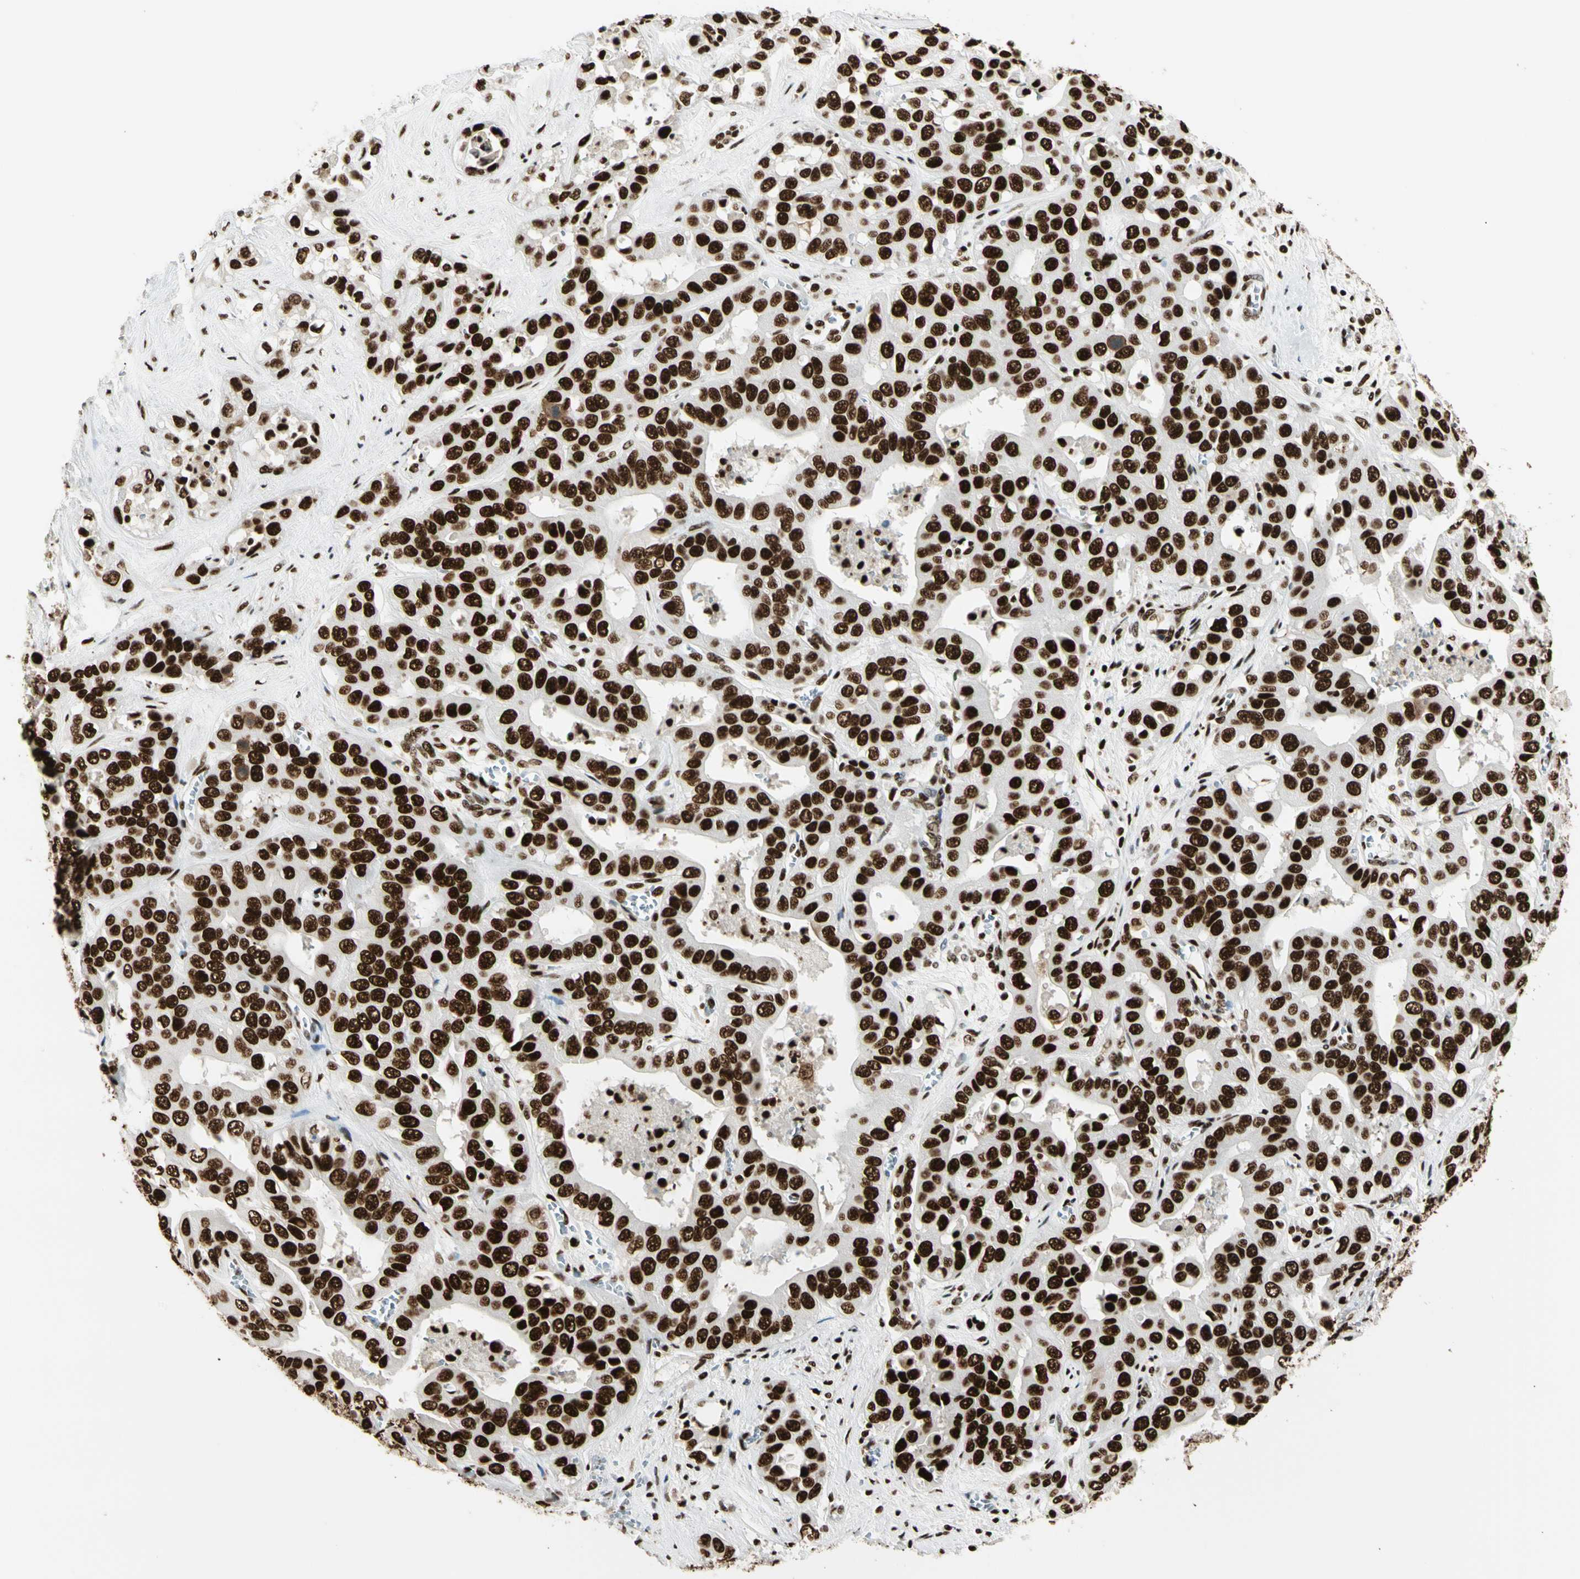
{"staining": {"intensity": "strong", "quantity": ">75%", "location": "nuclear"}, "tissue": "liver cancer", "cell_type": "Tumor cells", "image_type": "cancer", "snomed": [{"axis": "morphology", "description": "Cholangiocarcinoma"}, {"axis": "topography", "description": "Liver"}], "caption": "Protein analysis of liver cholangiocarcinoma tissue displays strong nuclear expression in about >75% of tumor cells.", "gene": "CCAR1", "patient": {"sex": "female", "age": 52}}